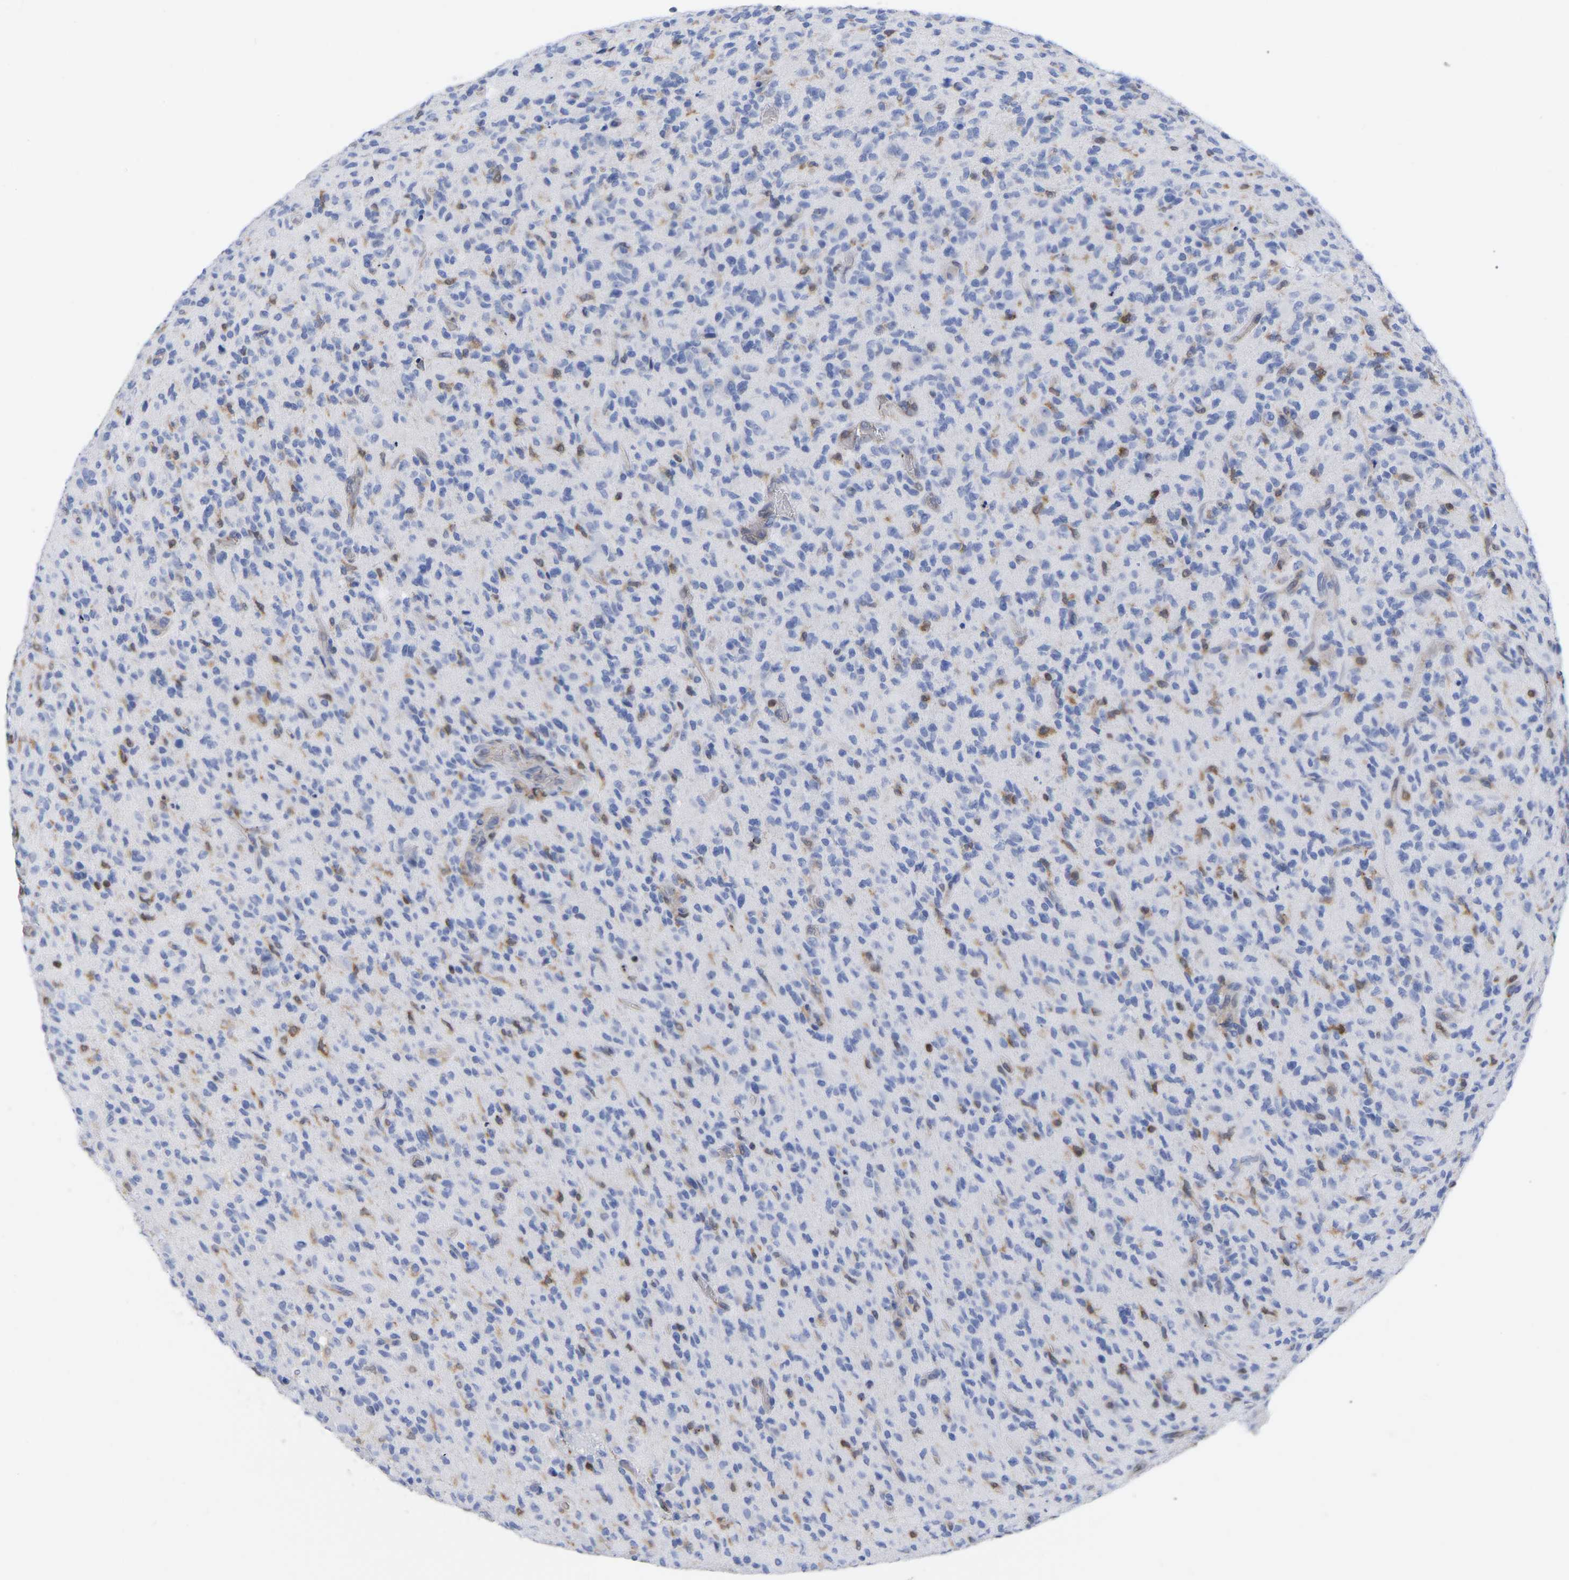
{"staining": {"intensity": "negative", "quantity": "none", "location": "none"}, "tissue": "glioma", "cell_type": "Tumor cells", "image_type": "cancer", "snomed": [{"axis": "morphology", "description": "Glioma, malignant, High grade"}, {"axis": "topography", "description": "Brain"}], "caption": "The immunohistochemistry histopathology image has no significant positivity in tumor cells of malignant glioma (high-grade) tissue.", "gene": "GIMAP4", "patient": {"sex": "male", "age": 71}}